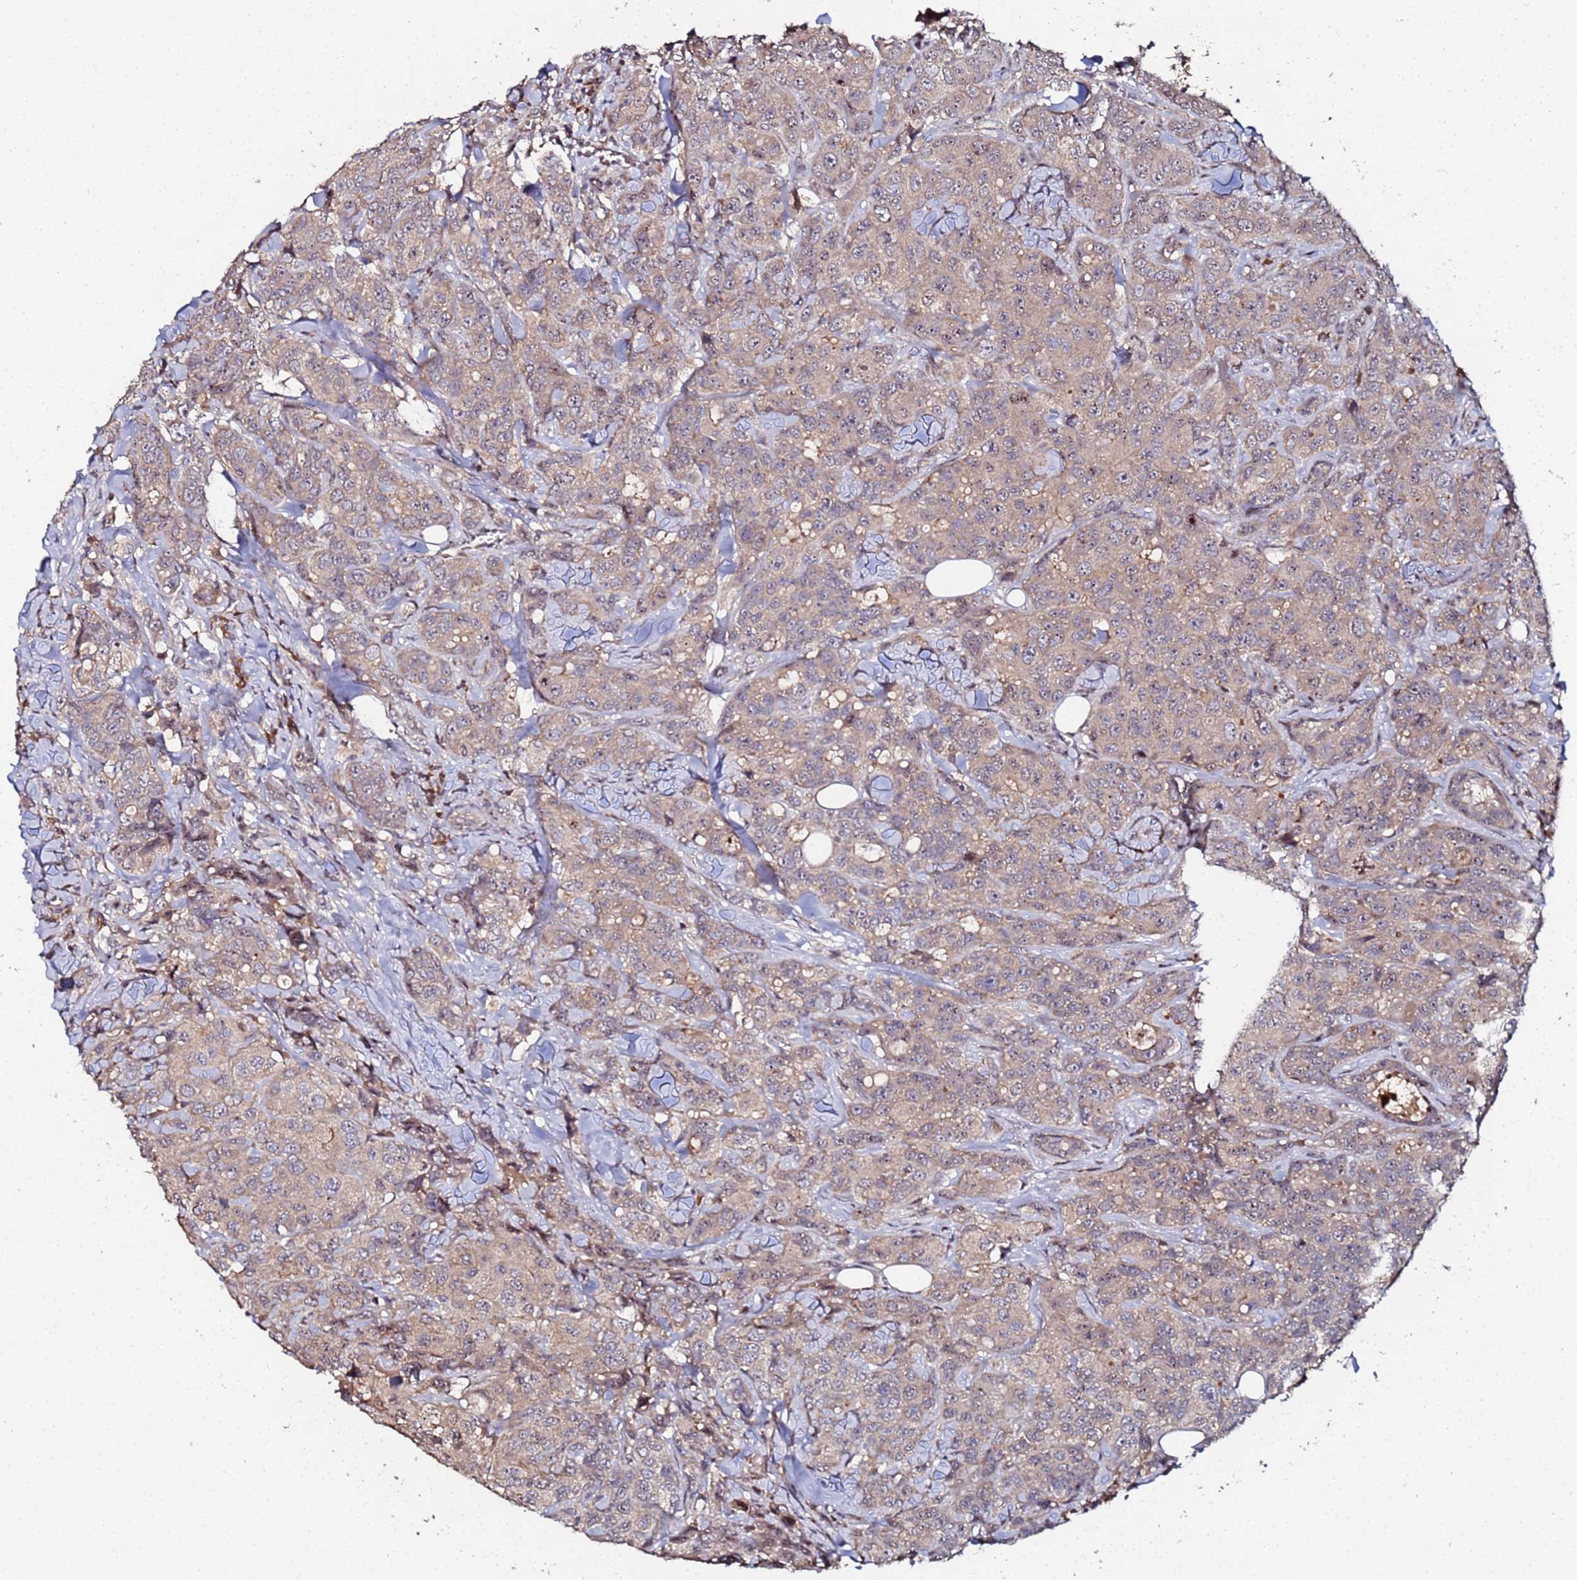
{"staining": {"intensity": "weak", "quantity": ">75%", "location": "cytoplasmic/membranous"}, "tissue": "breast cancer", "cell_type": "Tumor cells", "image_type": "cancer", "snomed": [{"axis": "morphology", "description": "Duct carcinoma"}, {"axis": "topography", "description": "Breast"}], "caption": "The histopathology image displays a brown stain indicating the presence of a protein in the cytoplasmic/membranous of tumor cells in intraductal carcinoma (breast).", "gene": "OSER1", "patient": {"sex": "female", "age": 43}}